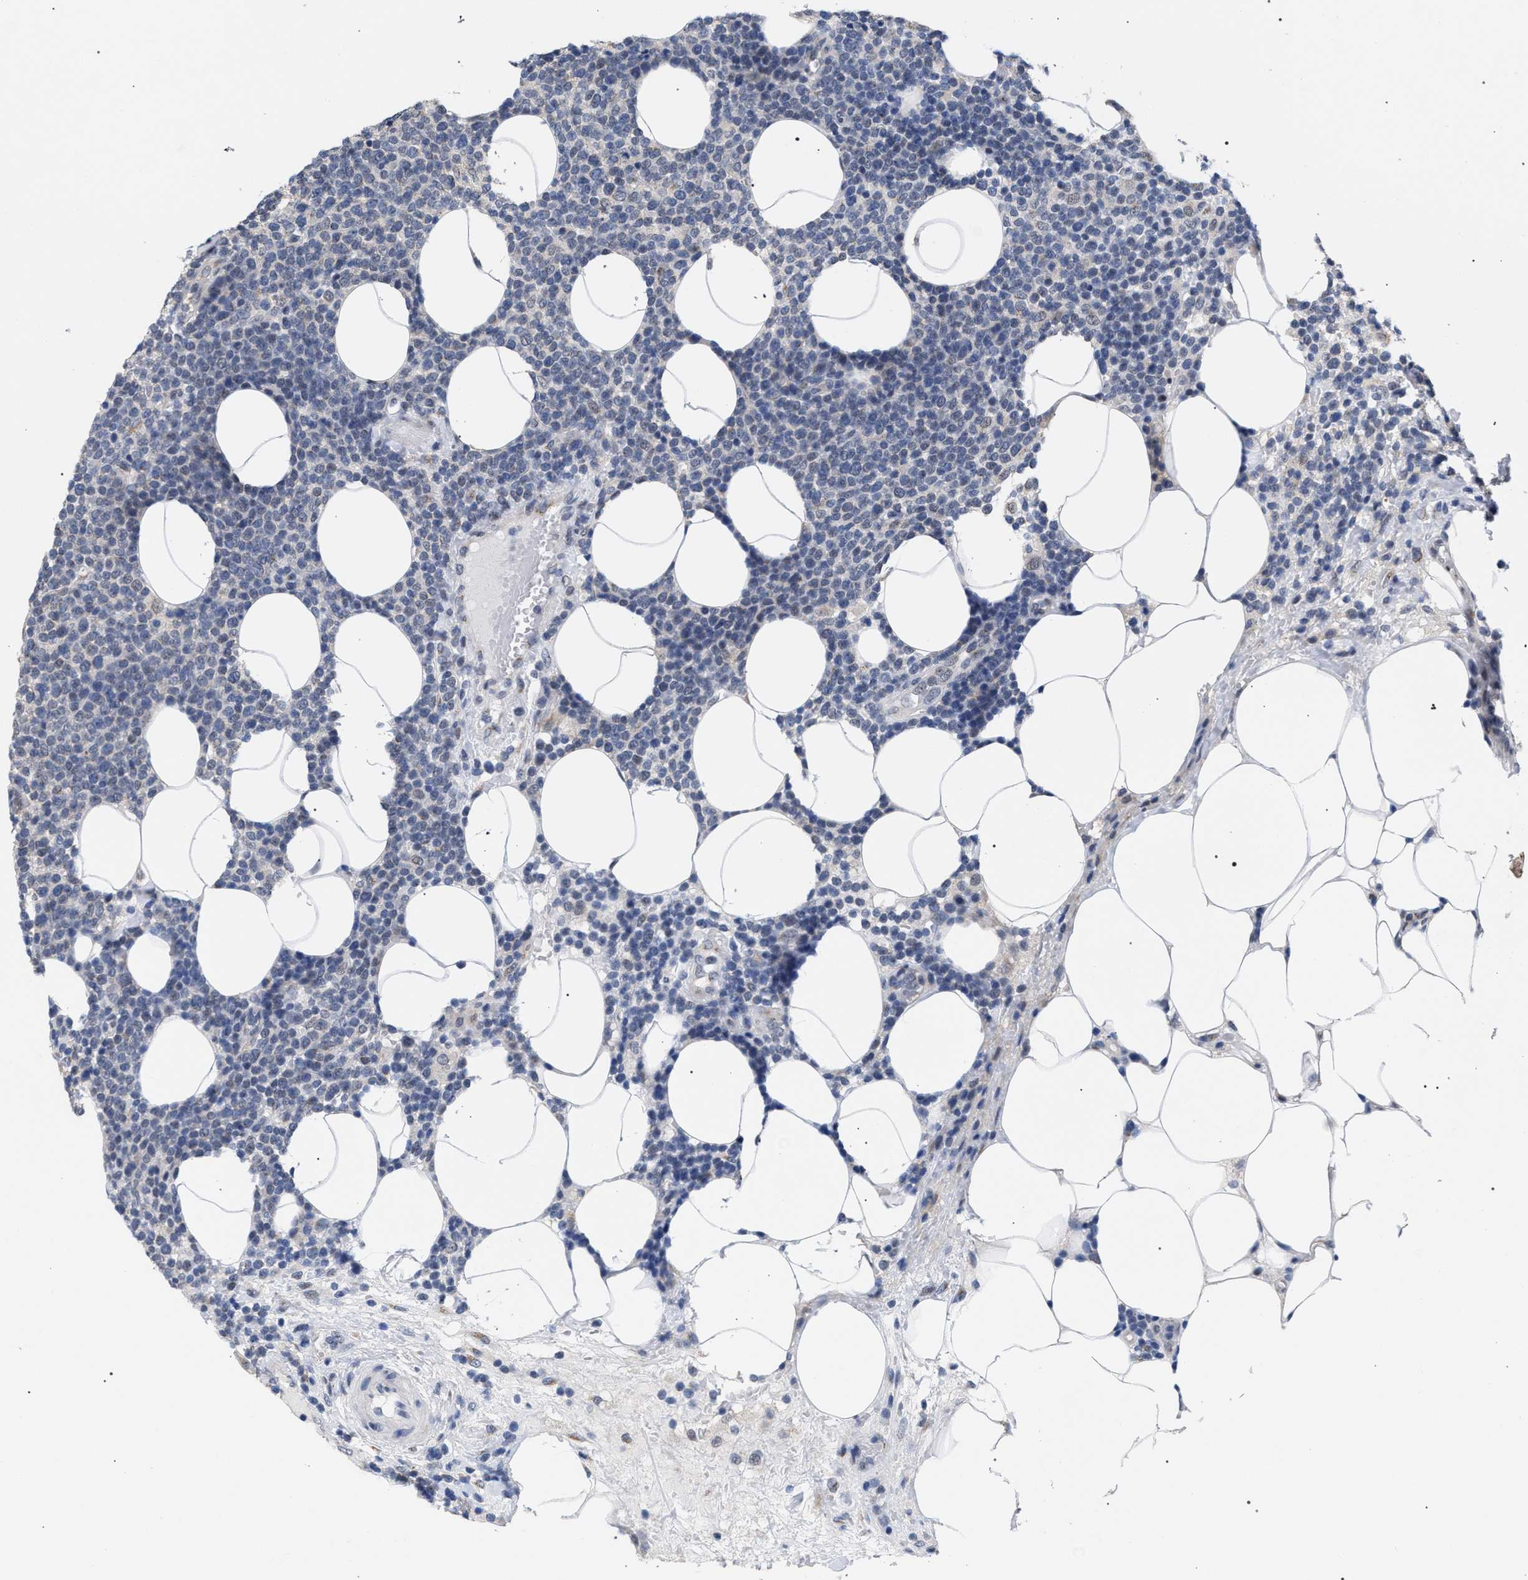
{"staining": {"intensity": "negative", "quantity": "none", "location": "none"}, "tissue": "lymphoma", "cell_type": "Tumor cells", "image_type": "cancer", "snomed": [{"axis": "morphology", "description": "Malignant lymphoma, non-Hodgkin's type, High grade"}, {"axis": "topography", "description": "Lymph node"}], "caption": "This is an immunohistochemistry (IHC) histopathology image of human high-grade malignant lymphoma, non-Hodgkin's type. There is no staining in tumor cells.", "gene": "GOLGA2", "patient": {"sex": "male", "age": 61}}